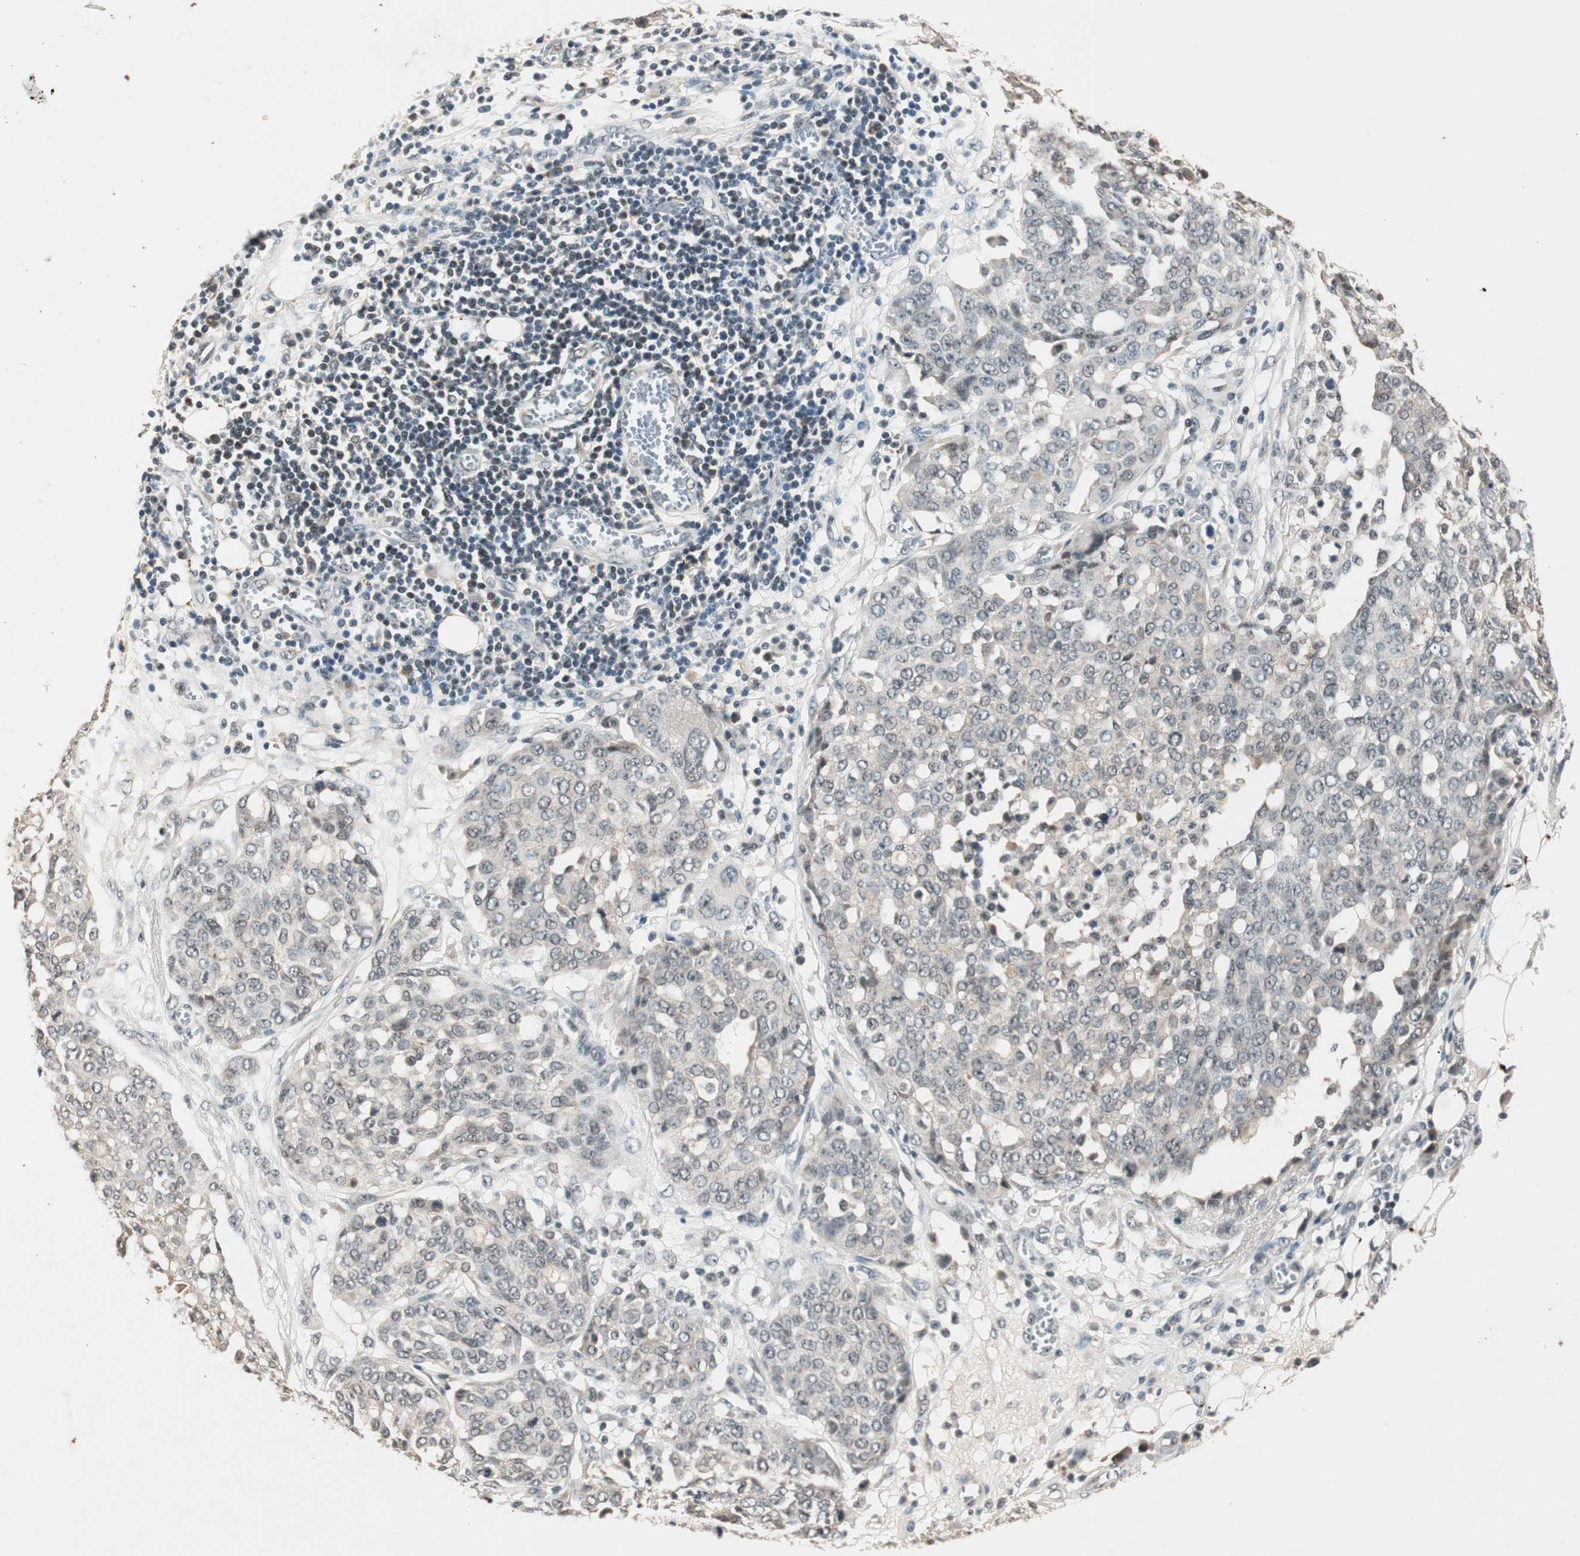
{"staining": {"intensity": "weak", "quantity": "<25%", "location": "cytoplasmic/membranous"}, "tissue": "ovarian cancer", "cell_type": "Tumor cells", "image_type": "cancer", "snomed": [{"axis": "morphology", "description": "Cystadenocarcinoma, serous, NOS"}, {"axis": "topography", "description": "Soft tissue"}, {"axis": "topography", "description": "Ovary"}], "caption": "Immunohistochemistry (IHC) histopathology image of neoplastic tissue: ovarian cancer (serous cystadenocarcinoma) stained with DAB demonstrates no significant protein staining in tumor cells.", "gene": "NFRKB", "patient": {"sex": "female", "age": 57}}